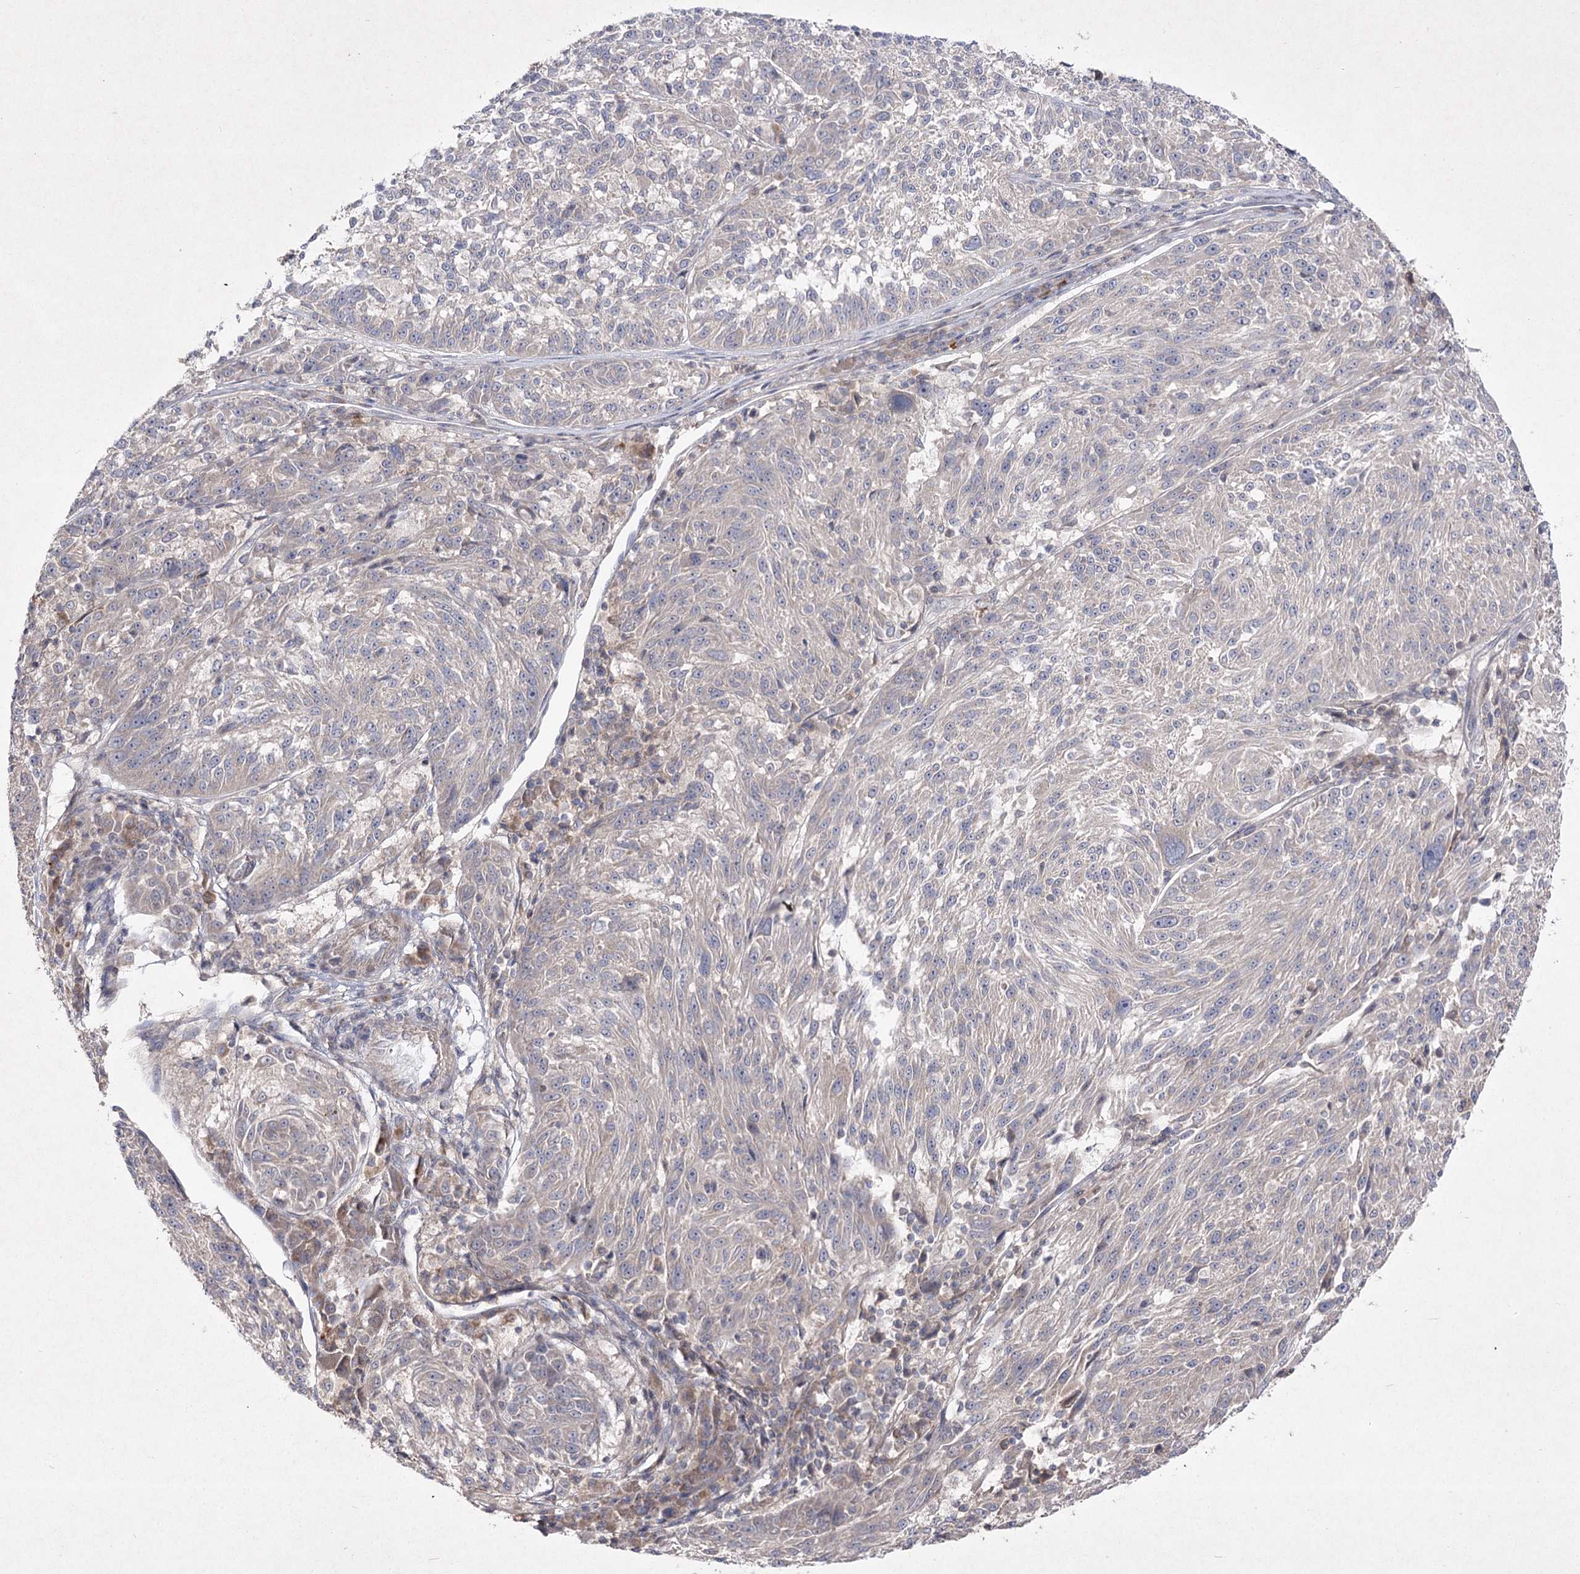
{"staining": {"intensity": "negative", "quantity": "none", "location": "none"}, "tissue": "melanoma", "cell_type": "Tumor cells", "image_type": "cancer", "snomed": [{"axis": "morphology", "description": "Malignant melanoma, NOS"}, {"axis": "topography", "description": "Skin"}], "caption": "DAB (3,3'-diaminobenzidine) immunohistochemical staining of malignant melanoma demonstrates no significant positivity in tumor cells. Brightfield microscopy of immunohistochemistry stained with DAB (3,3'-diaminobenzidine) (brown) and hematoxylin (blue), captured at high magnification.", "gene": "CIB2", "patient": {"sex": "male", "age": 53}}